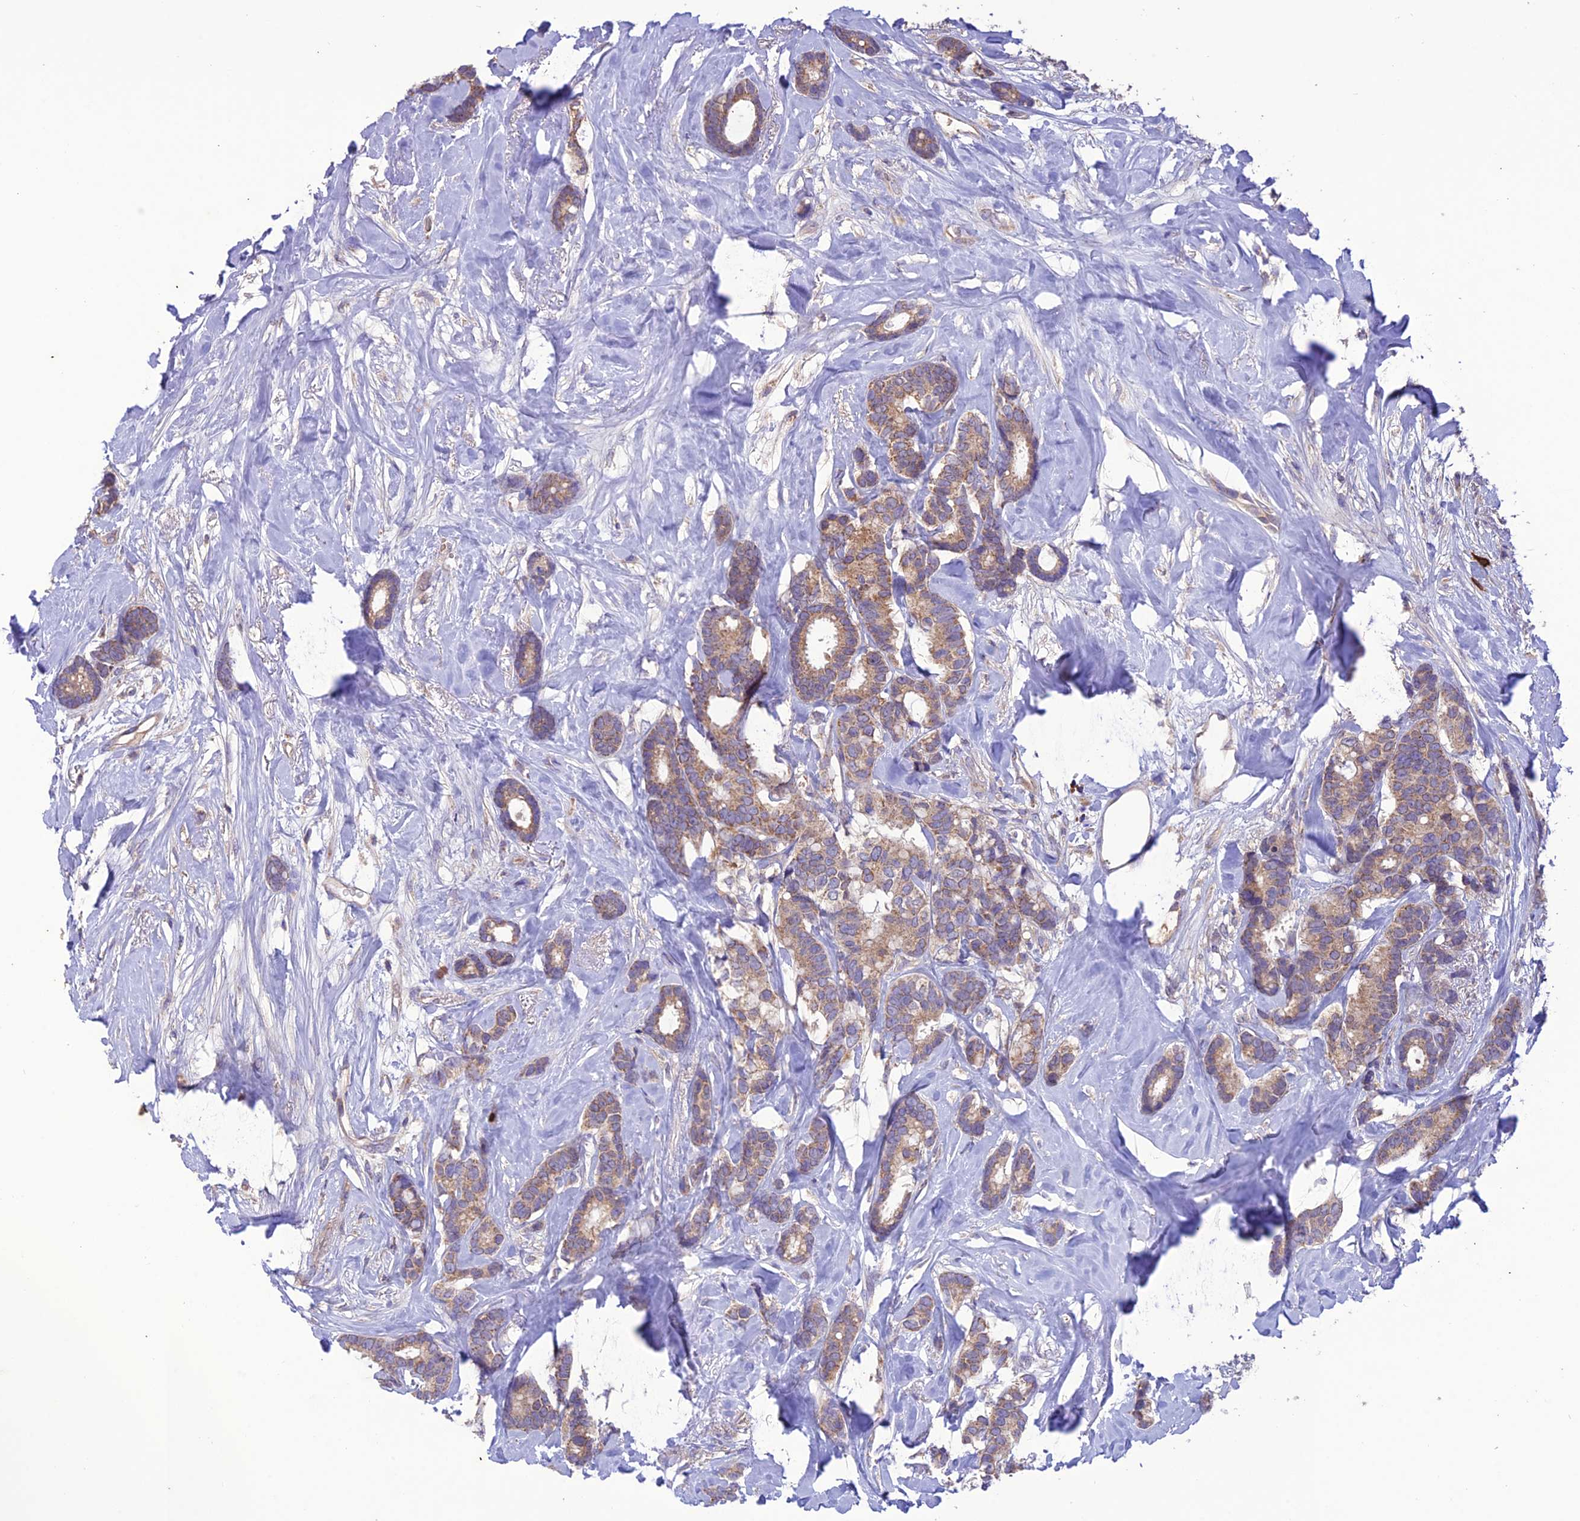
{"staining": {"intensity": "moderate", "quantity": ">75%", "location": "cytoplasmic/membranous"}, "tissue": "breast cancer", "cell_type": "Tumor cells", "image_type": "cancer", "snomed": [{"axis": "morphology", "description": "Duct carcinoma"}, {"axis": "topography", "description": "Breast"}], "caption": "Immunohistochemical staining of human breast invasive ductal carcinoma displays moderate cytoplasmic/membranous protein expression in approximately >75% of tumor cells. (Brightfield microscopy of DAB IHC at high magnification).", "gene": "NDUFAF1", "patient": {"sex": "female", "age": 87}}